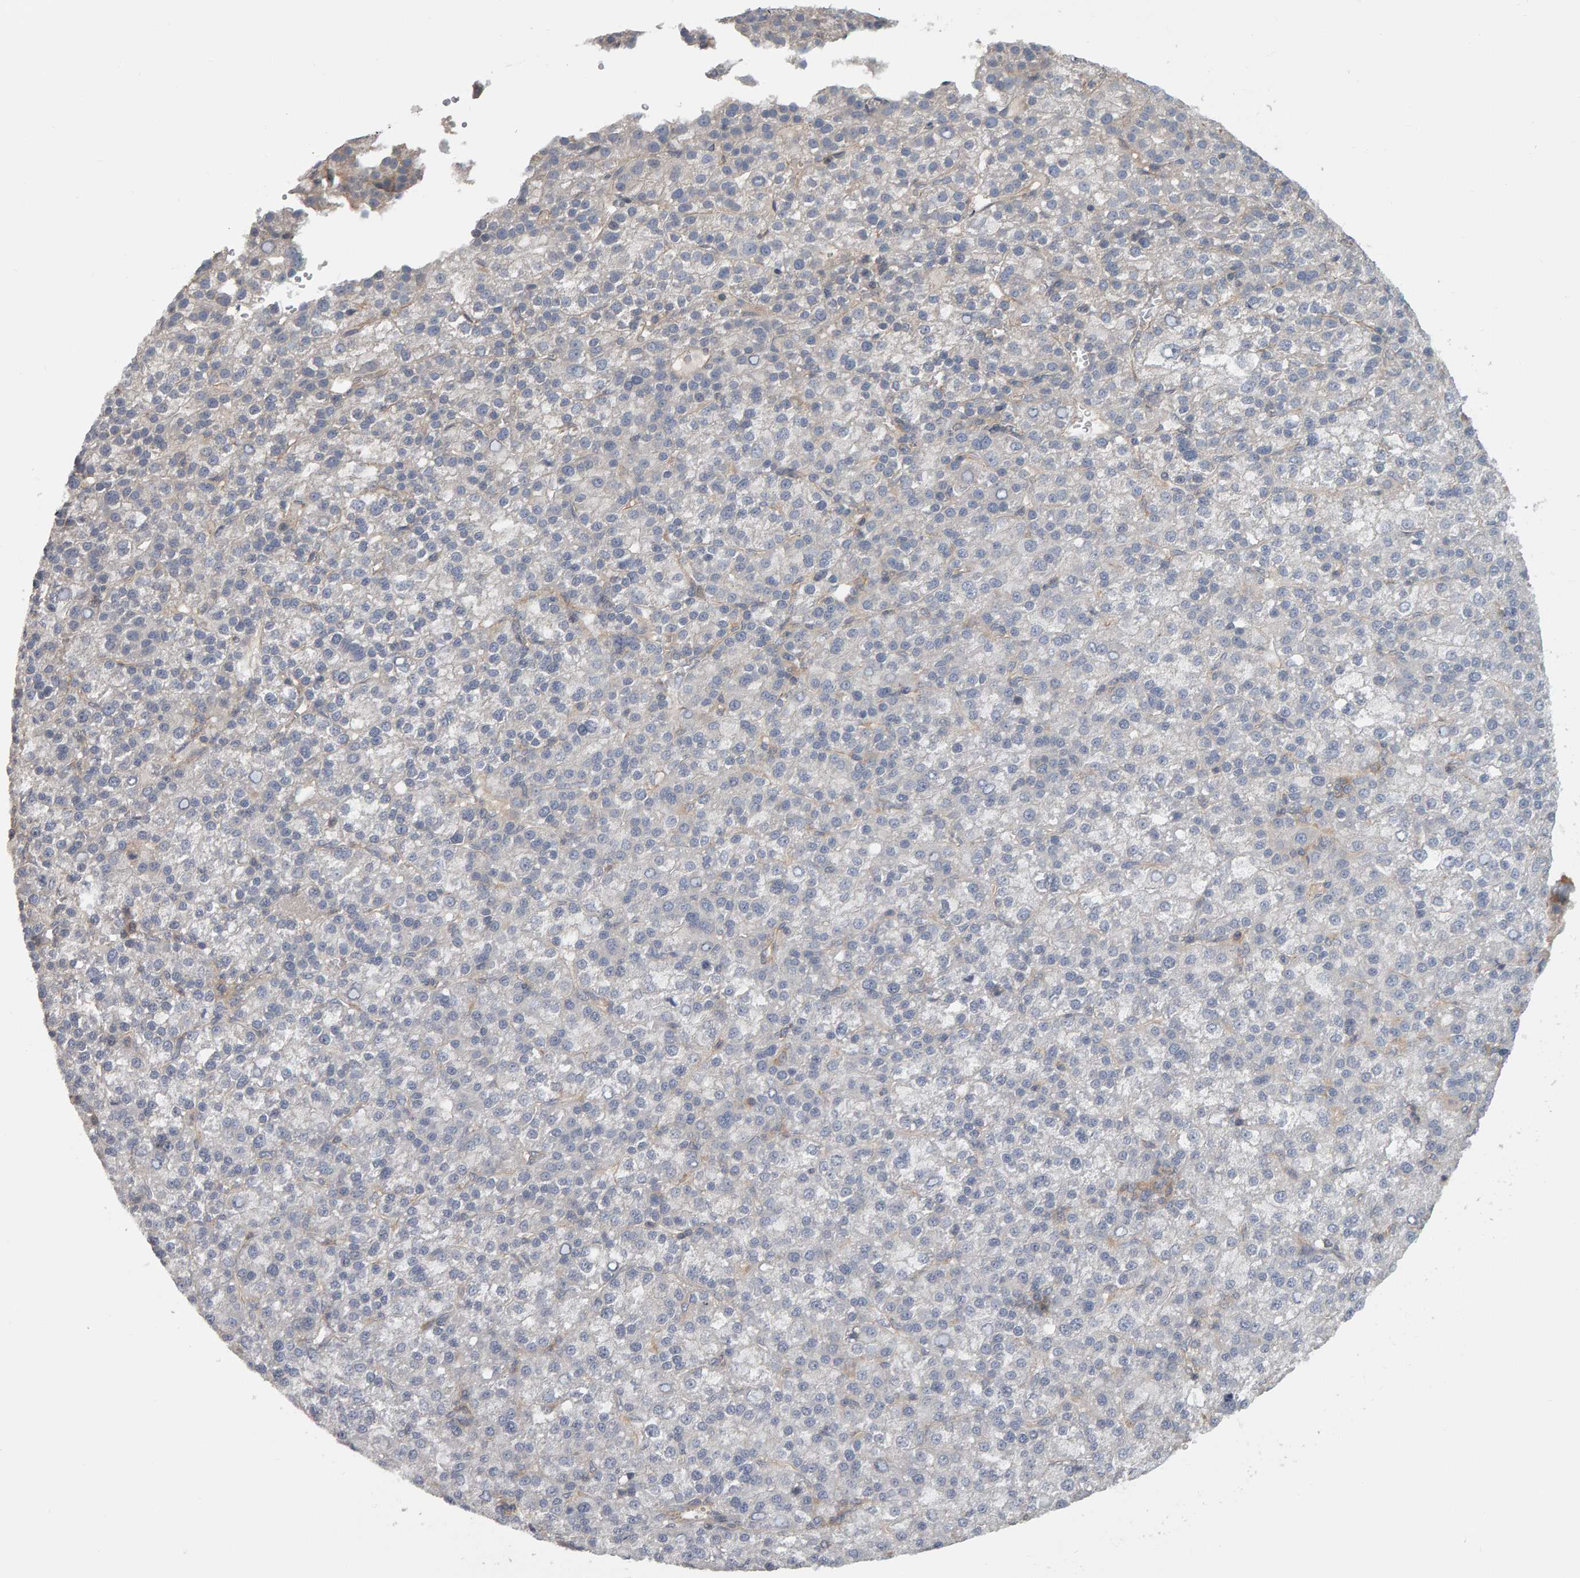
{"staining": {"intensity": "negative", "quantity": "none", "location": "none"}, "tissue": "liver cancer", "cell_type": "Tumor cells", "image_type": "cancer", "snomed": [{"axis": "morphology", "description": "Carcinoma, Hepatocellular, NOS"}, {"axis": "topography", "description": "Liver"}], "caption": "High power microscopy image of an IHC photomicrograph of hepatocellular carcinoma (liver), revealing no significant staining in tumor cells. (Brightfield microscopy of DAB IHC at high magnification).", "gene": "C9orf72", "patient": {"sex": "female", "age": 58}}